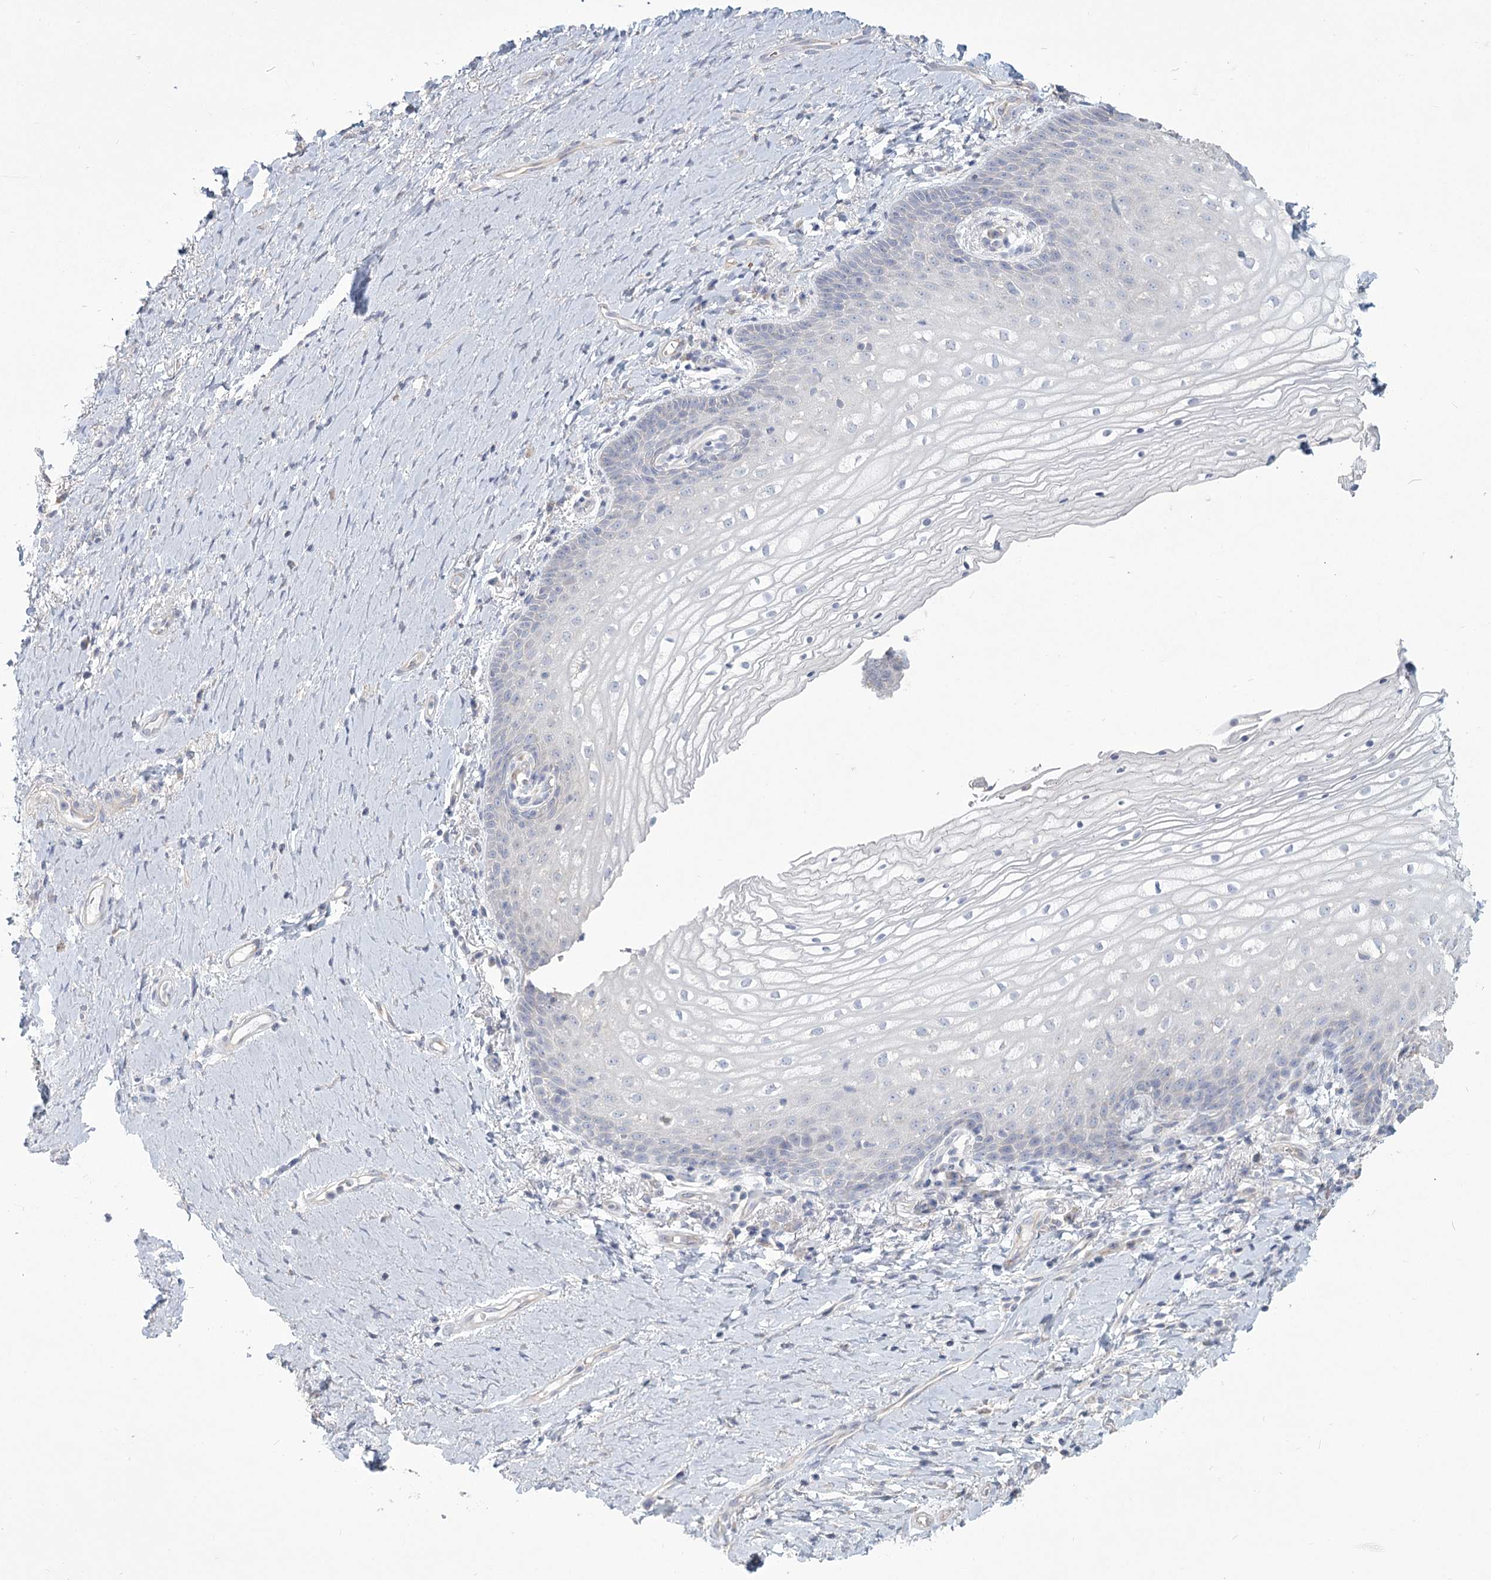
{"staining": {"intensity": "negative", "quantity": "none", "location": "none"}, "tissue": "vagina", "cell_type": "Squamous epithelial cells", "image_type": "normal", "snomed": [{"axis": "morphology", "description": "Normal tissue, NOS"}, {"axis": "topography", "description": "Vagina"}], "caption": "IHC of benign vagina displays no expression in squamous epithelial cells.", "gene": "CNTLN", "patient": {"sex": "female", "age": 60}}